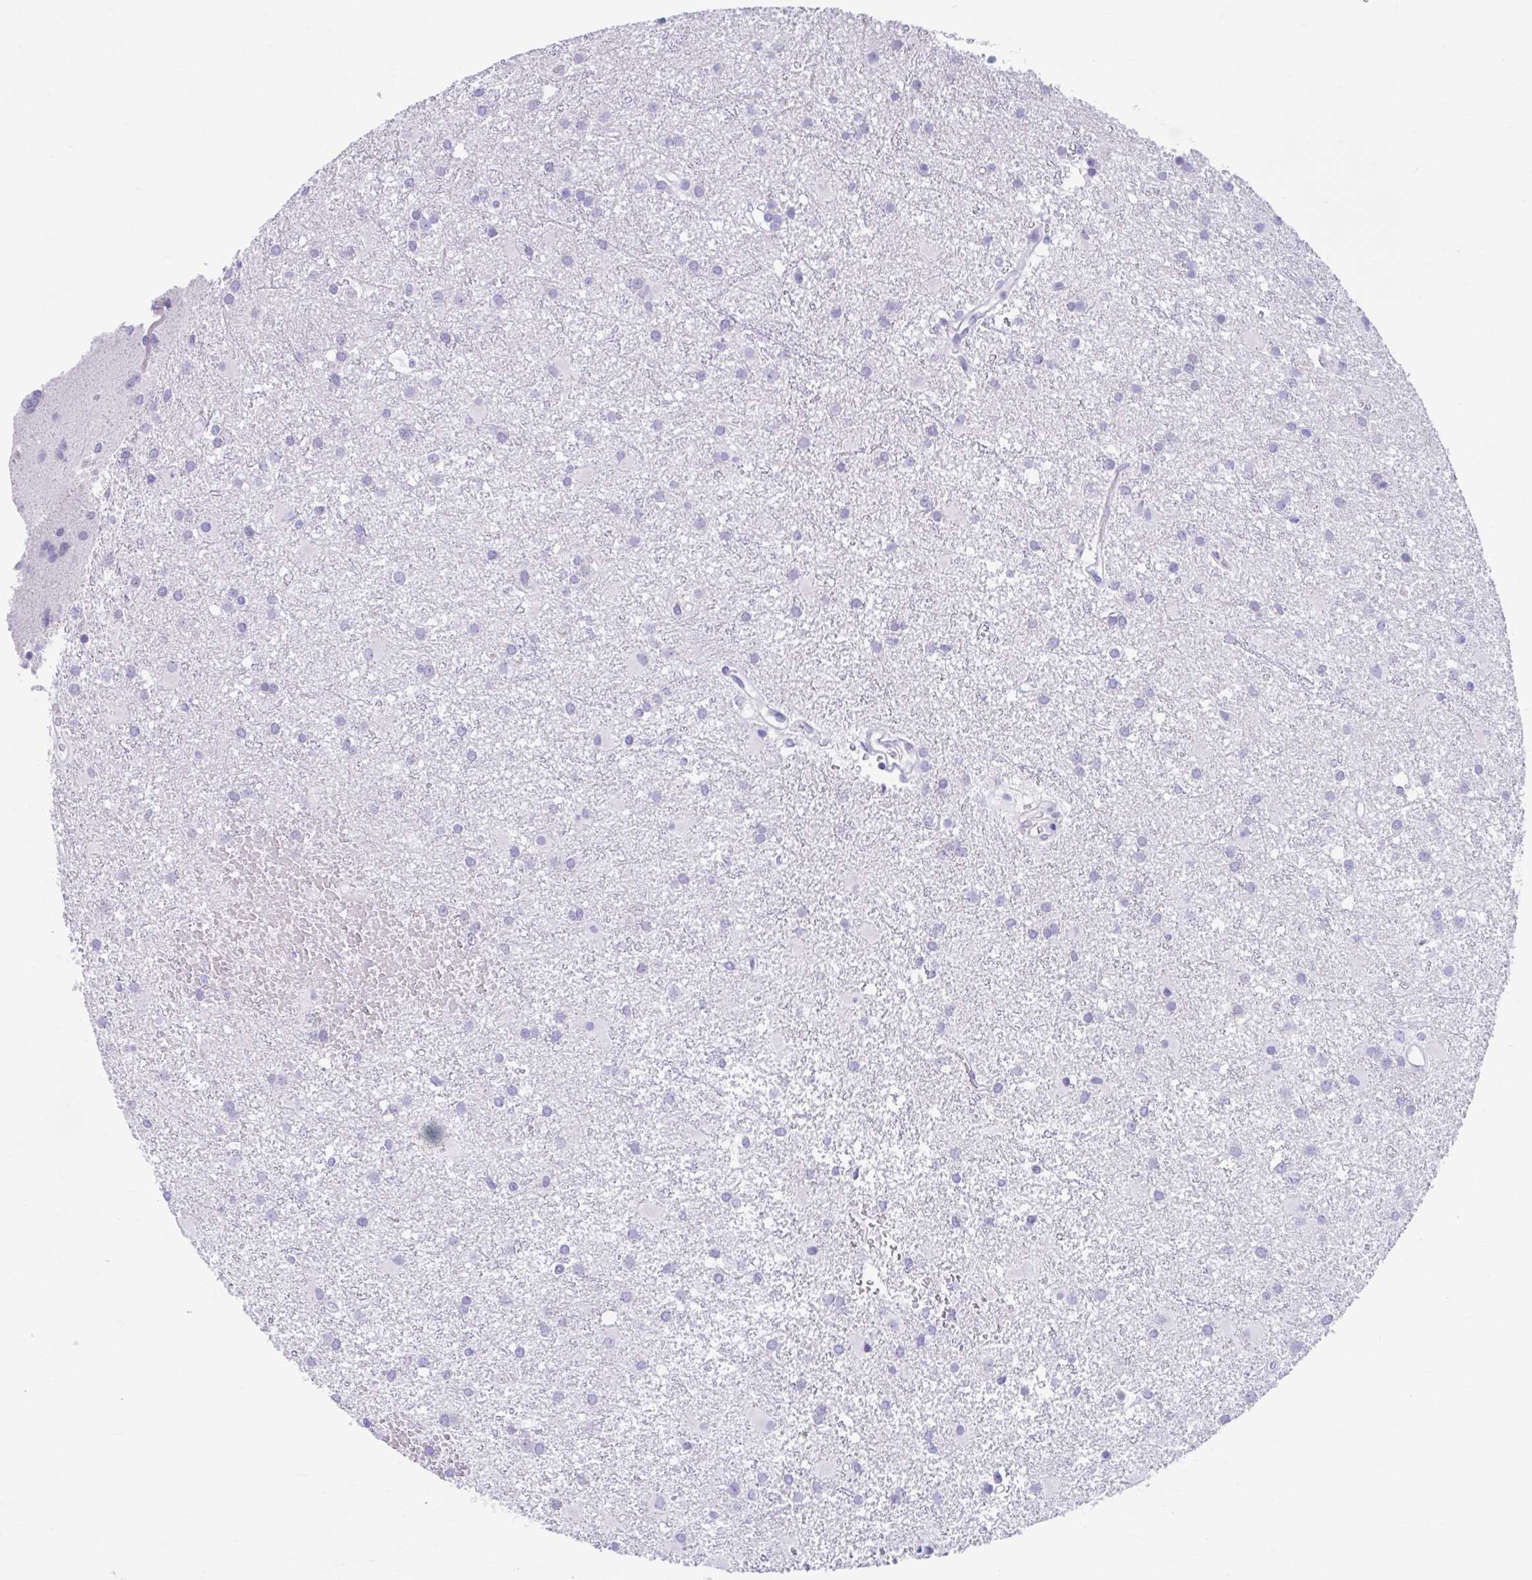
{"staining": {"intensity": "negative", "quantity": "none", "location": "none"}, "tissue": "glioma", "cell_type": "Tumor cells", "image_type": "cancer", "snomed": [{"axis": "morphology", "description": "Glioma, malignant, High grade"}, {"axis": "topography", "description": "Brain"}], "caption": "A high-resolution histopathology image shows immunohistochemistry (IHC) staining of malignant high-grade glioma, which displays no significant staining in tumor cells.", "gene": "KCNE2", "patient": {"sex": "male", "age": 55}}